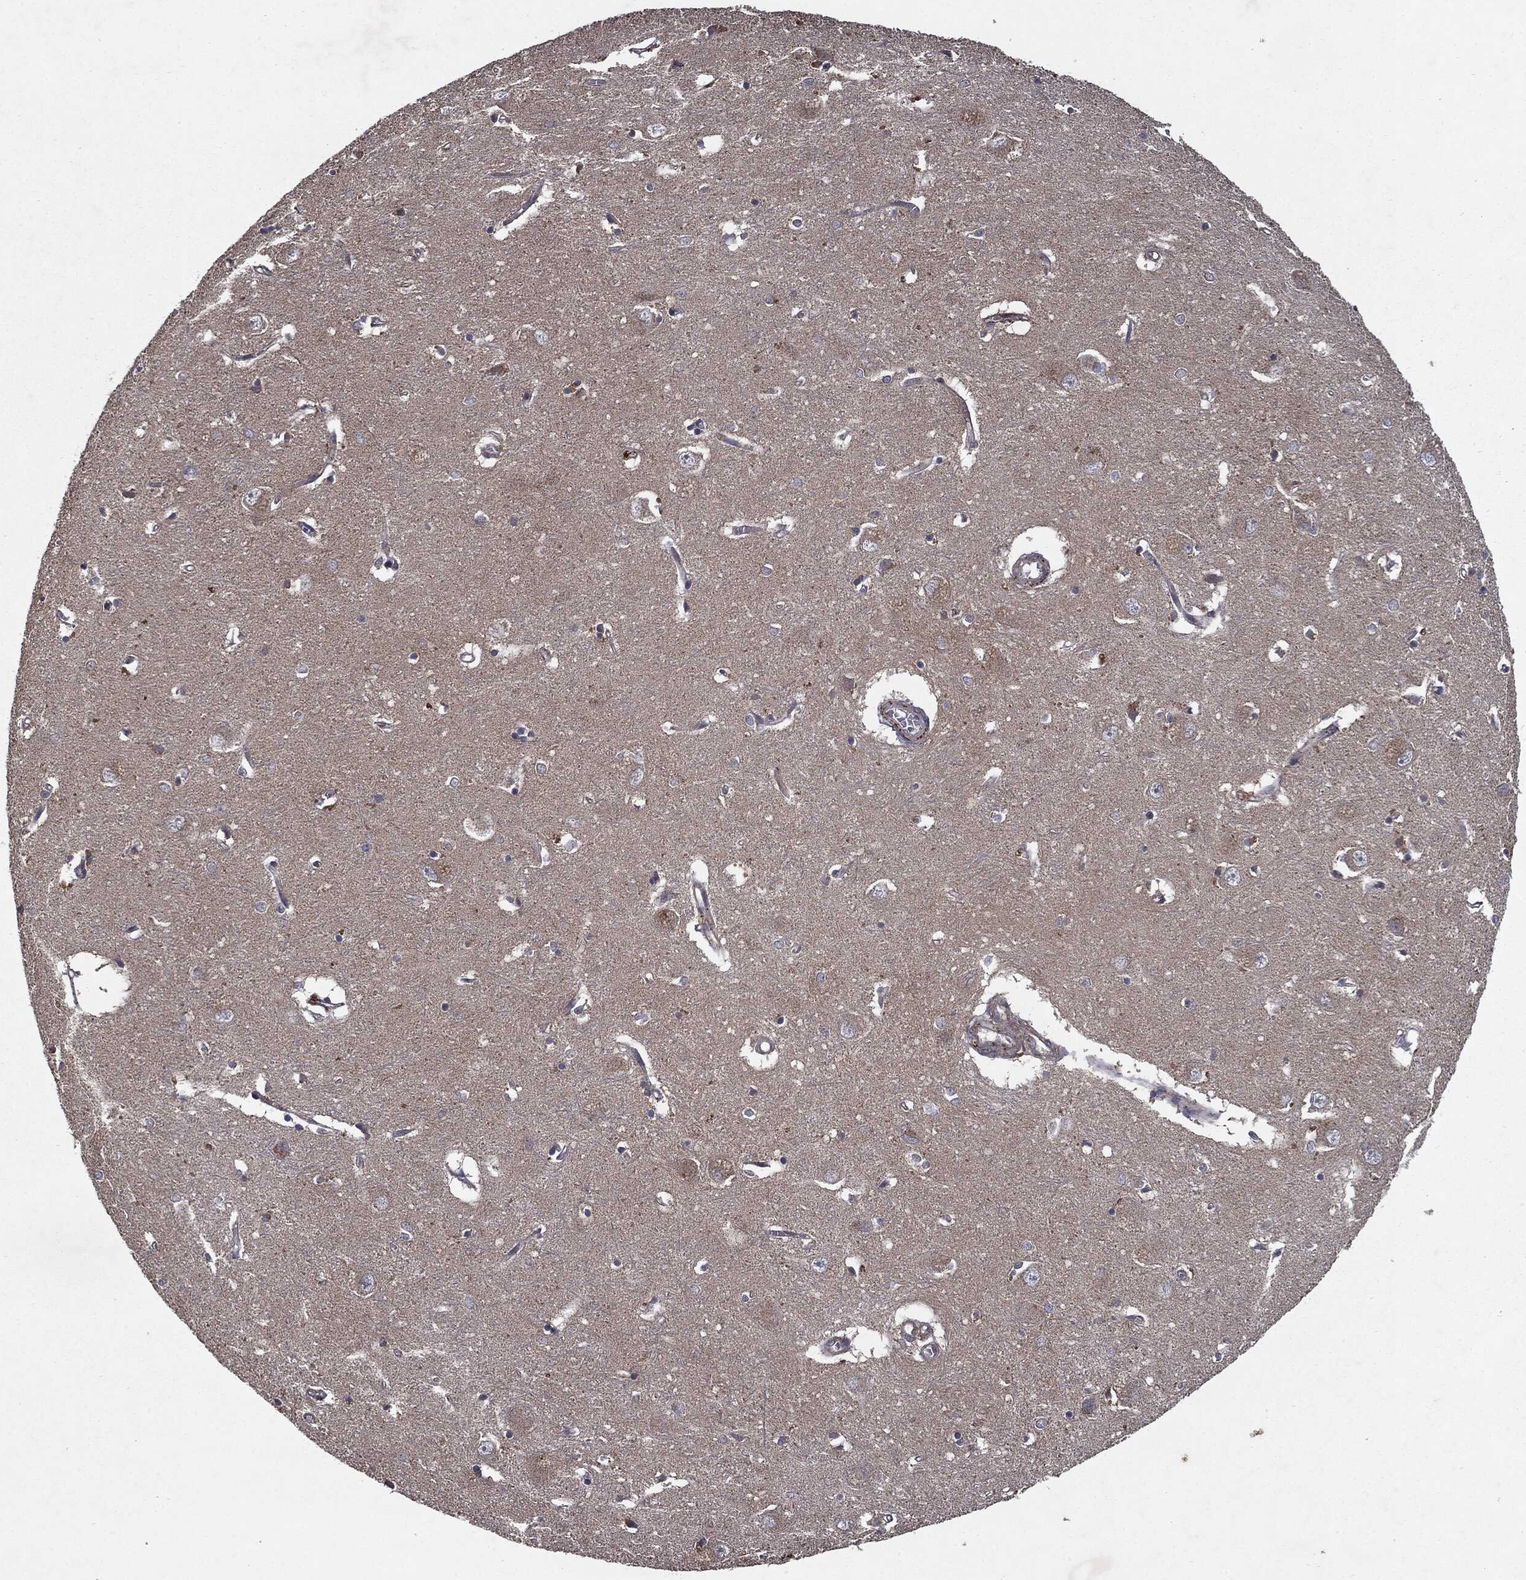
{"staining": {"intensity": "negative", "quantity": "none", "location": "none"}, "tissue": "caudate", "cell_type": "Glial cells", "image_type": "normal", "snomed": [{"axis": "morphology", "description": "Normal tissue, NOS"}, {"axis": "topography", "description": "Lateral ventricle wall"}], "caption": "A micrograph of human caudate is negative for staining in glial cells.", "gene": "HDAC5", "patient": {"sex": "male", "age": 54}}